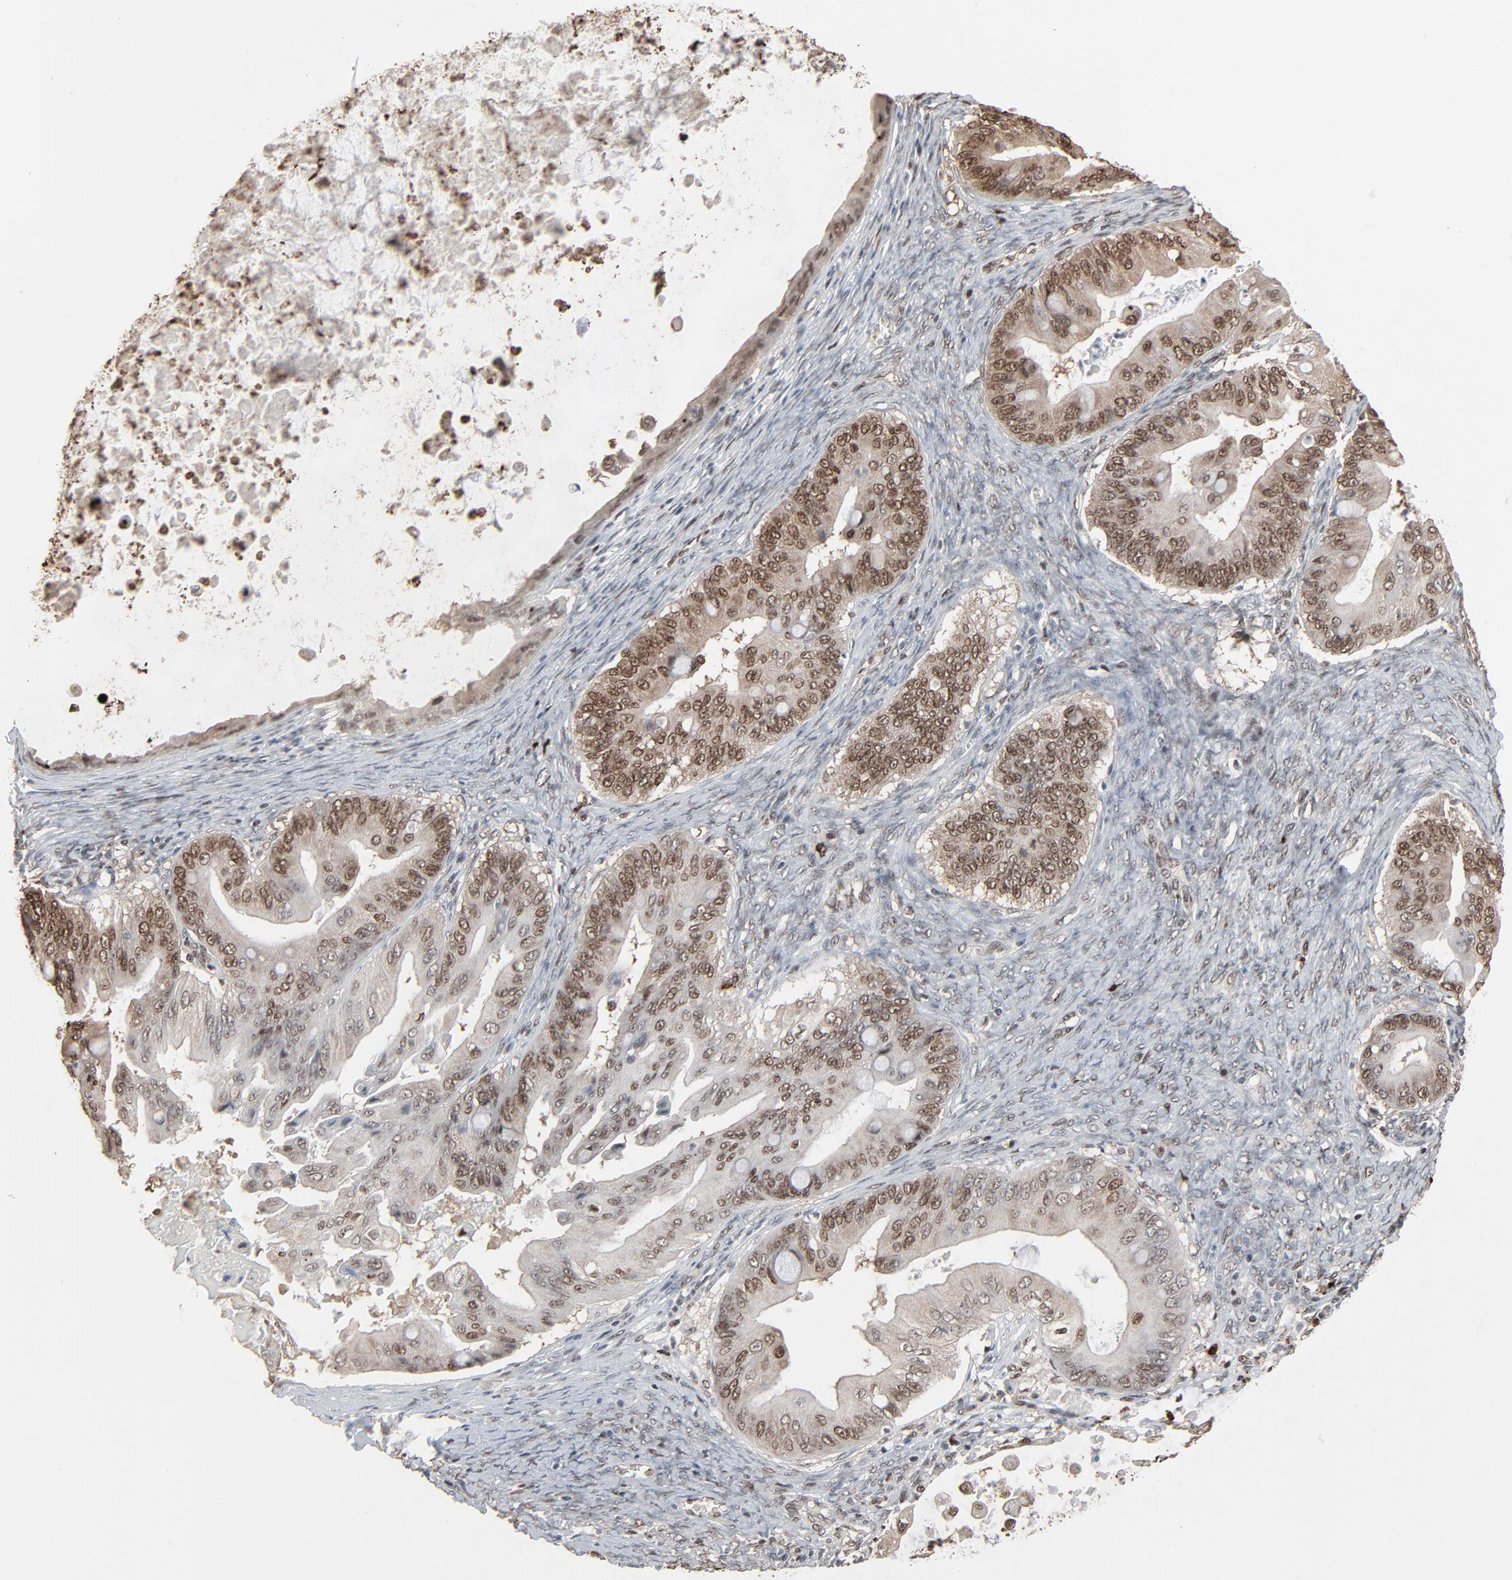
{"staining": {"intensity": "moderate", "quantity": ">75%", "location": "cytoplasmic/membranous,nuclear"}, "tissue": "ovarian cancer", "cell_type": "Tumor cells", "image_type": "cancer", "snomed": [{"axis": "morphology", "description": "Cystadenocarcinoma, mucinous, NOS"}, {"axis": "topography", "description": "Ovary"}], "caption": "Immunohistochemistry staining of ovarian cancer, which exhibits medium levels of moderate cytoplasmic/membranous and nuclear positivity in about >75% of tumor cells indicating moderate cytoplasmic/membranous and nuclear protein staining. The staining was performed using DAB (brown) for protein detection and nuclei were counterstained in hematoxylin (blue).", "gene": "MEIS2", "patient": {"sex": "female", "age": 37}}